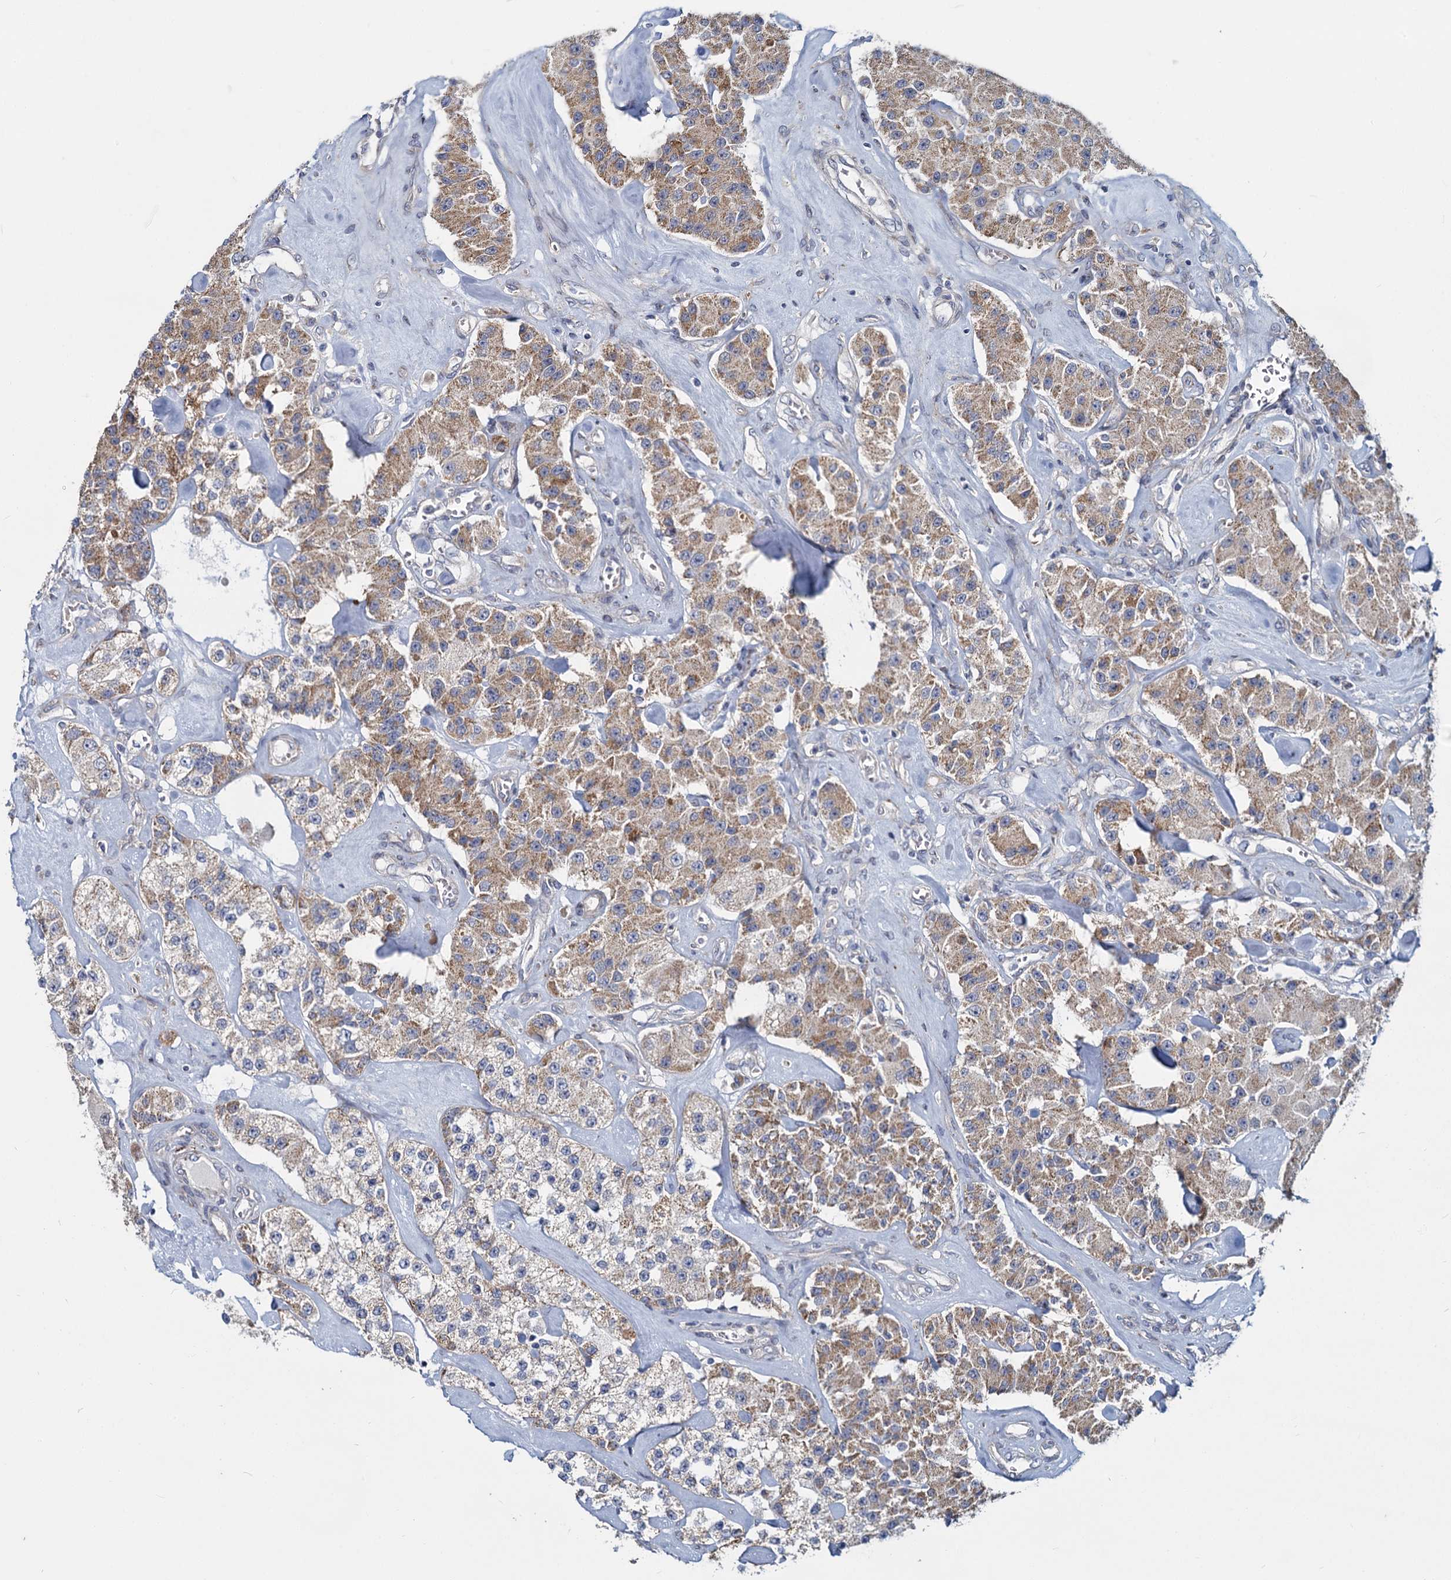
{"staining": {"intensity": "moderate", "quantity": ">75%", "location": "cytoplasmic/membranous"}, "tissue": "carcinoid", "cell_type": "Tumor cells", "image_type": "cancer", "snomed": [{"axis": "morphology", "description": "Carcinoid, malignant, NOS"}, {"axis": "topography", "description": "Pancreas"}], "caption": "The micrograph exhibits staining of carcinoid, revealing moderate cytoplasmic/membranous protein expression (brown color) within tumor cells.", "gene": "DCUN1D2", "patient": {"sex": "male", "age": 41}}